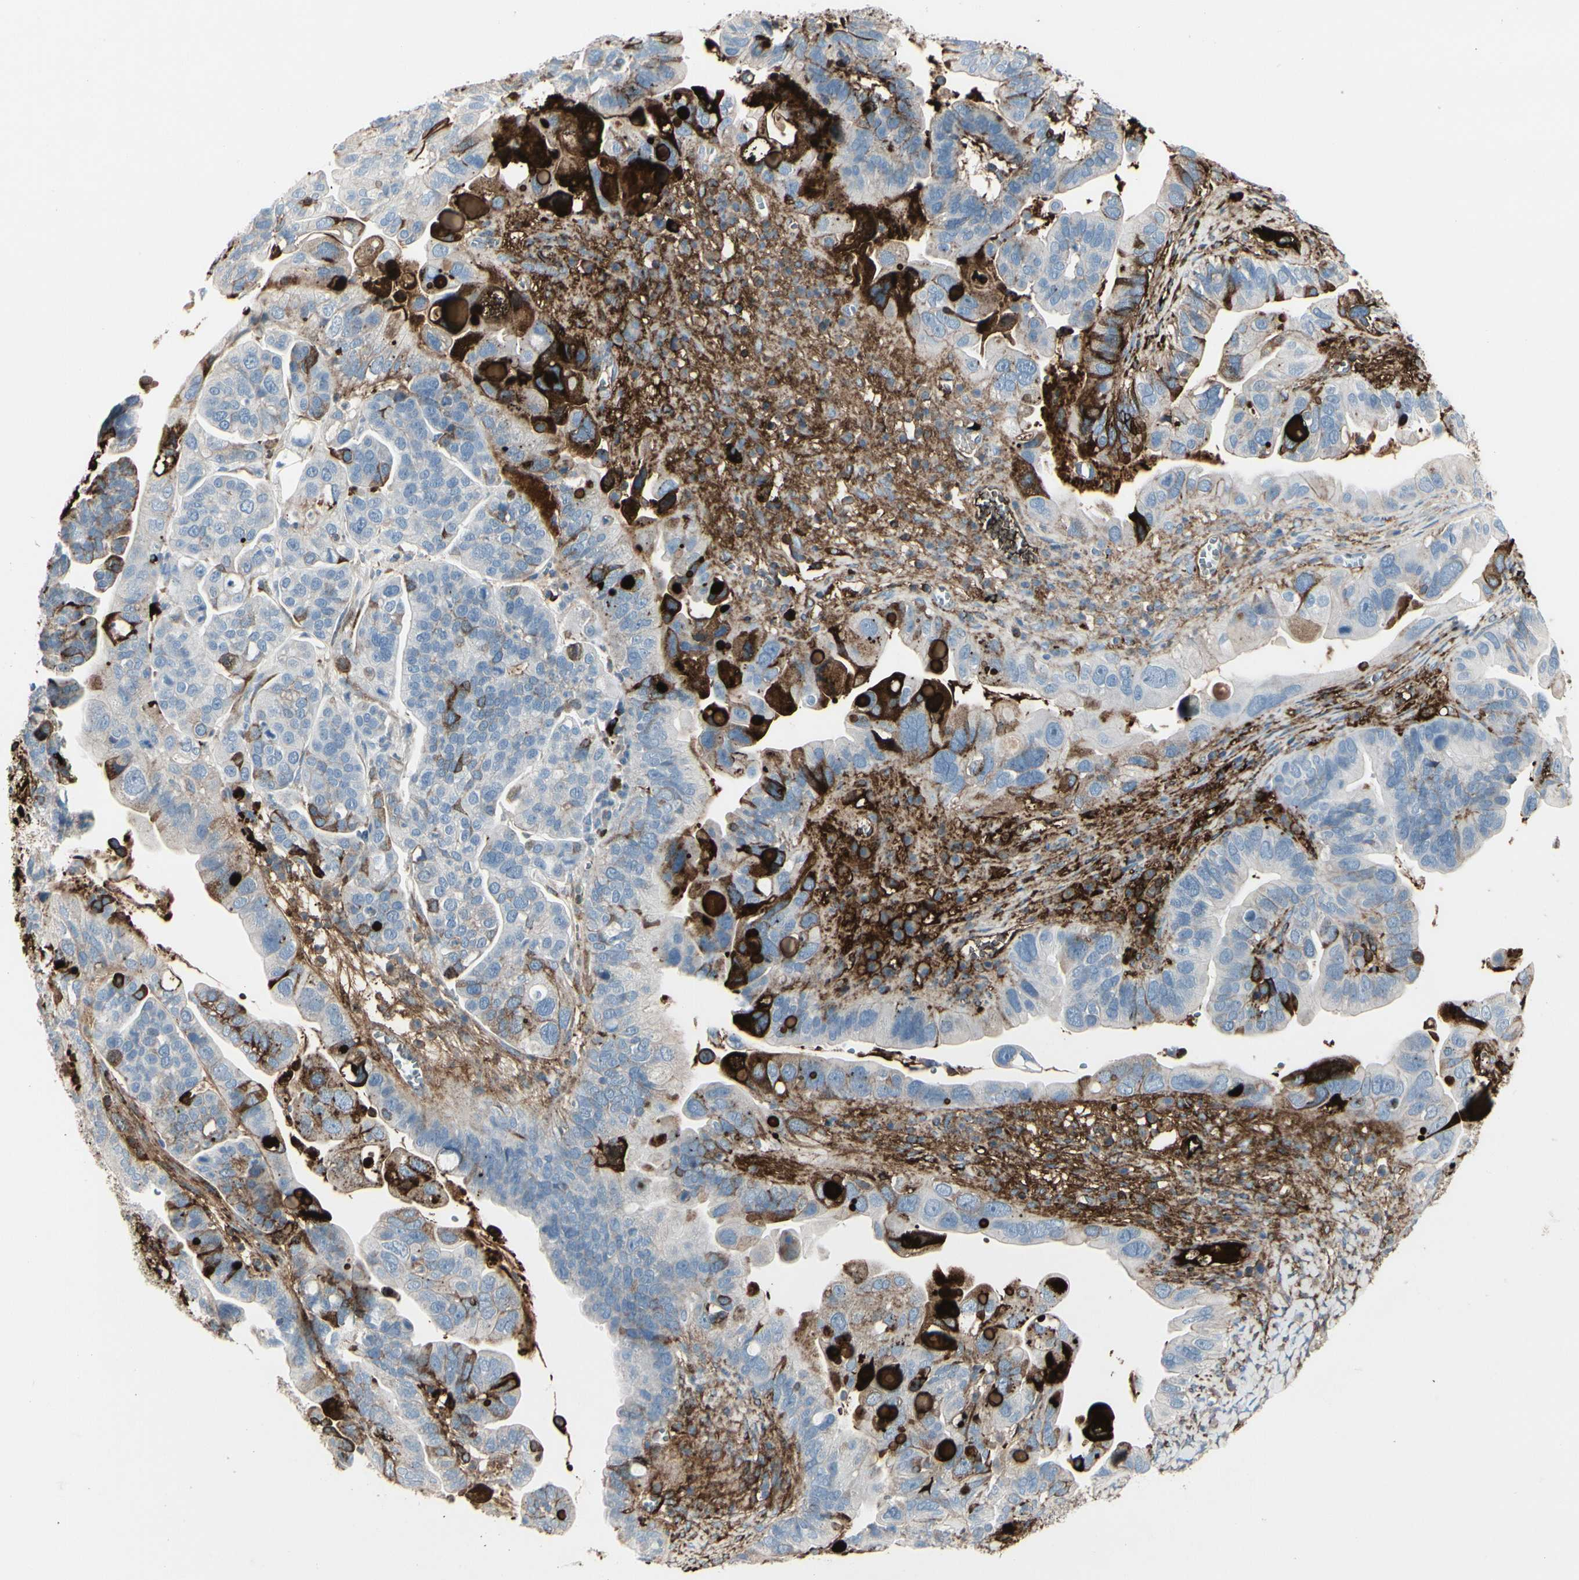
{"staining": {"intensity": "strong", "quantity": "<25%", "location": "cytoplasmic/membranous"}, "tissue": "ovarian cancer", "cell_type": "Tumor cells", "image_type": "cancer", "snomed": [{"axis": "morphology", "description": "Cystadenocarcinoma, serous, NOS"}, {"axis": "topography", "description": "Ovary"}], "caption": "An immunohistochemistry photomicrograph of neoplastic tissue is shown. Protein staining in brown labels strong cytoplasmic/membranous positivity in ovarian cancer within tumor cells.", "gene": "IGHG1", "patient": {"sex": "female", "age": 56}}